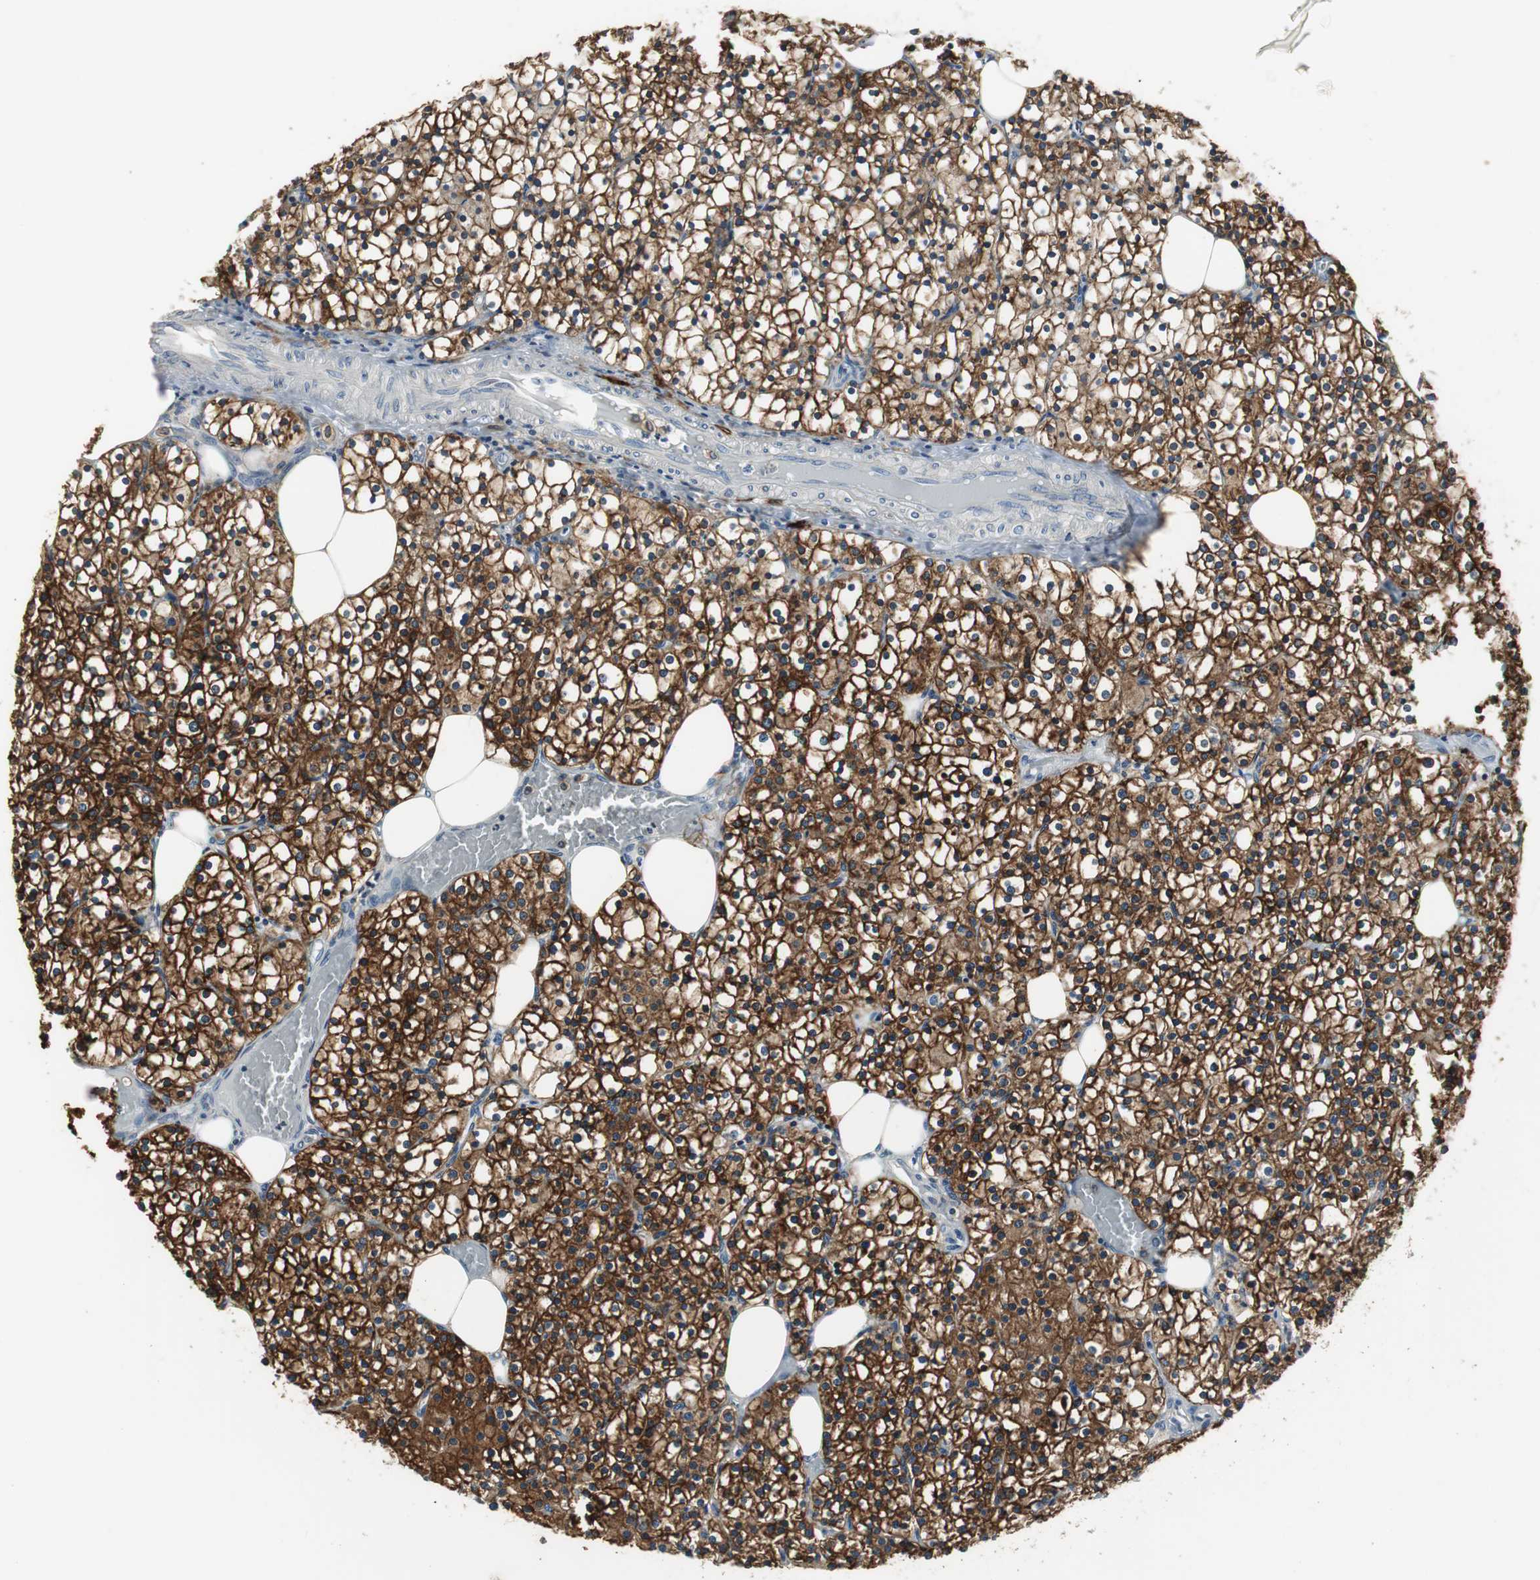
{"staining": {"intensity": "strong", "quantity": ">75%", "location": "cytoplasmic/membranous"}, "tissue": "parathyroid gland", "cell_type": "Glandular cells", "image_type": "normal", "snomed": [{"axis": "morphology", "description": "Normal tissue, NOS"}, {"axis": "topography", "description": "Parathyroid gland"}], "caption": "Immunohistochemistry (IHC) image of normal parathyroid gland: human parathyroid gland stained using immunohistochemistry displays high levels of strong protein expression localized specifically in the cytoplasmic/membranous of glandular cells, appearing as a cytoplasmic/membranous brown color.", "gene": "MSTO1", "patient": {"sex": "female", "age": 63}}